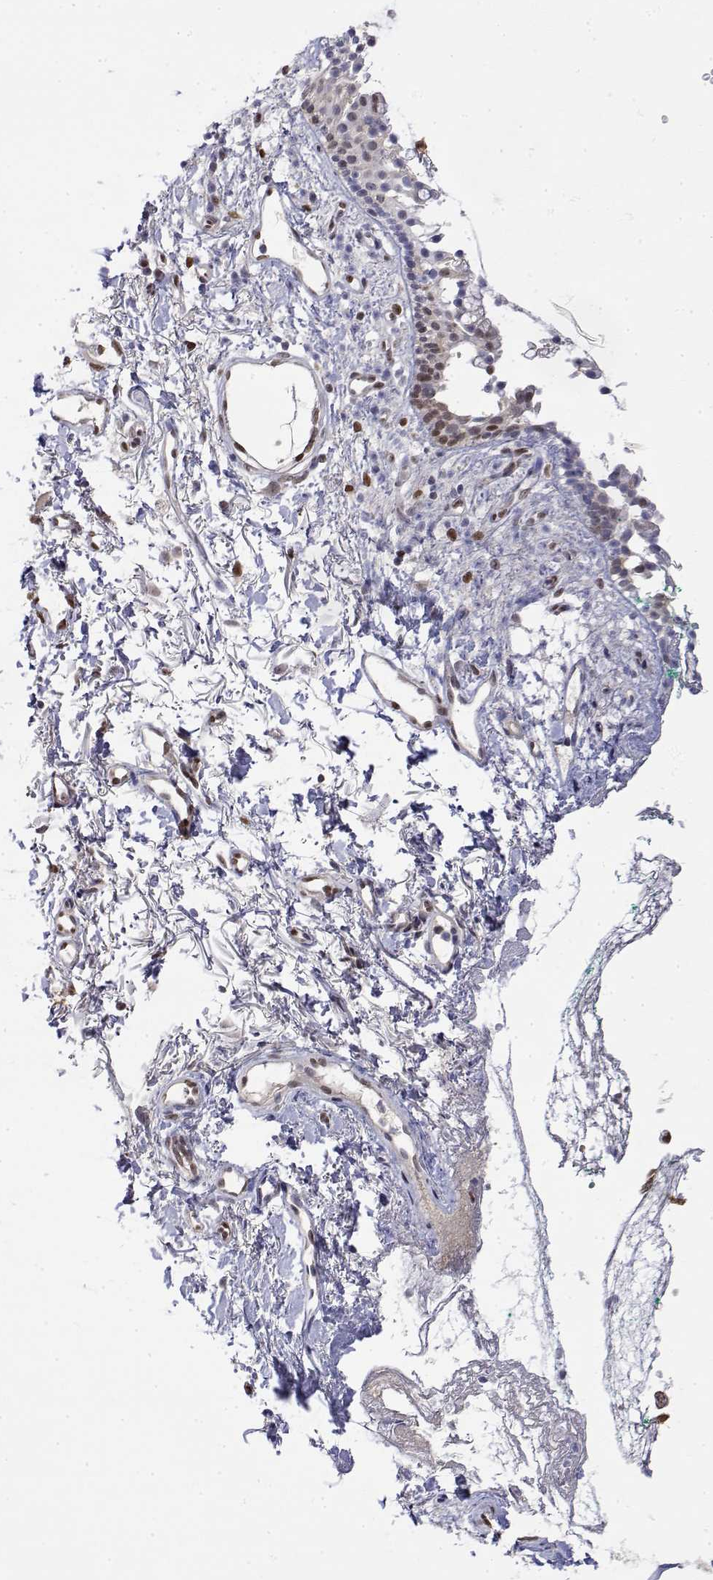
{"staining": {"intensity": "moderate", "quantity": "<25%", "location": "nuclear"}, "tissue": "nasopharynx", "cell_type": "Respiratory epithelial cells", "image_type": "normal", "snomed": [{"axis": "morphology", "description": "Normal tissue, NOS"}, {"axis": "morphology", "description": "Basal cell carcinoma"}, {"axis": "topography", "description": "Cartilage tissue"}, {"axis": "topography", "description": "Nasopharynx"}, {"axis": "topography", "description": "Oral tissue"}], "caption": "Protein staining by IHC demonstrates moderate nuclear staining in approximately <25% of respiratory epithelial cells in benign nasopharynx. (DAB = brown stain, brightfield microscopy at high magnification).", "gene": "TPI1", "patient": {"sex": "female", "age": 77}}